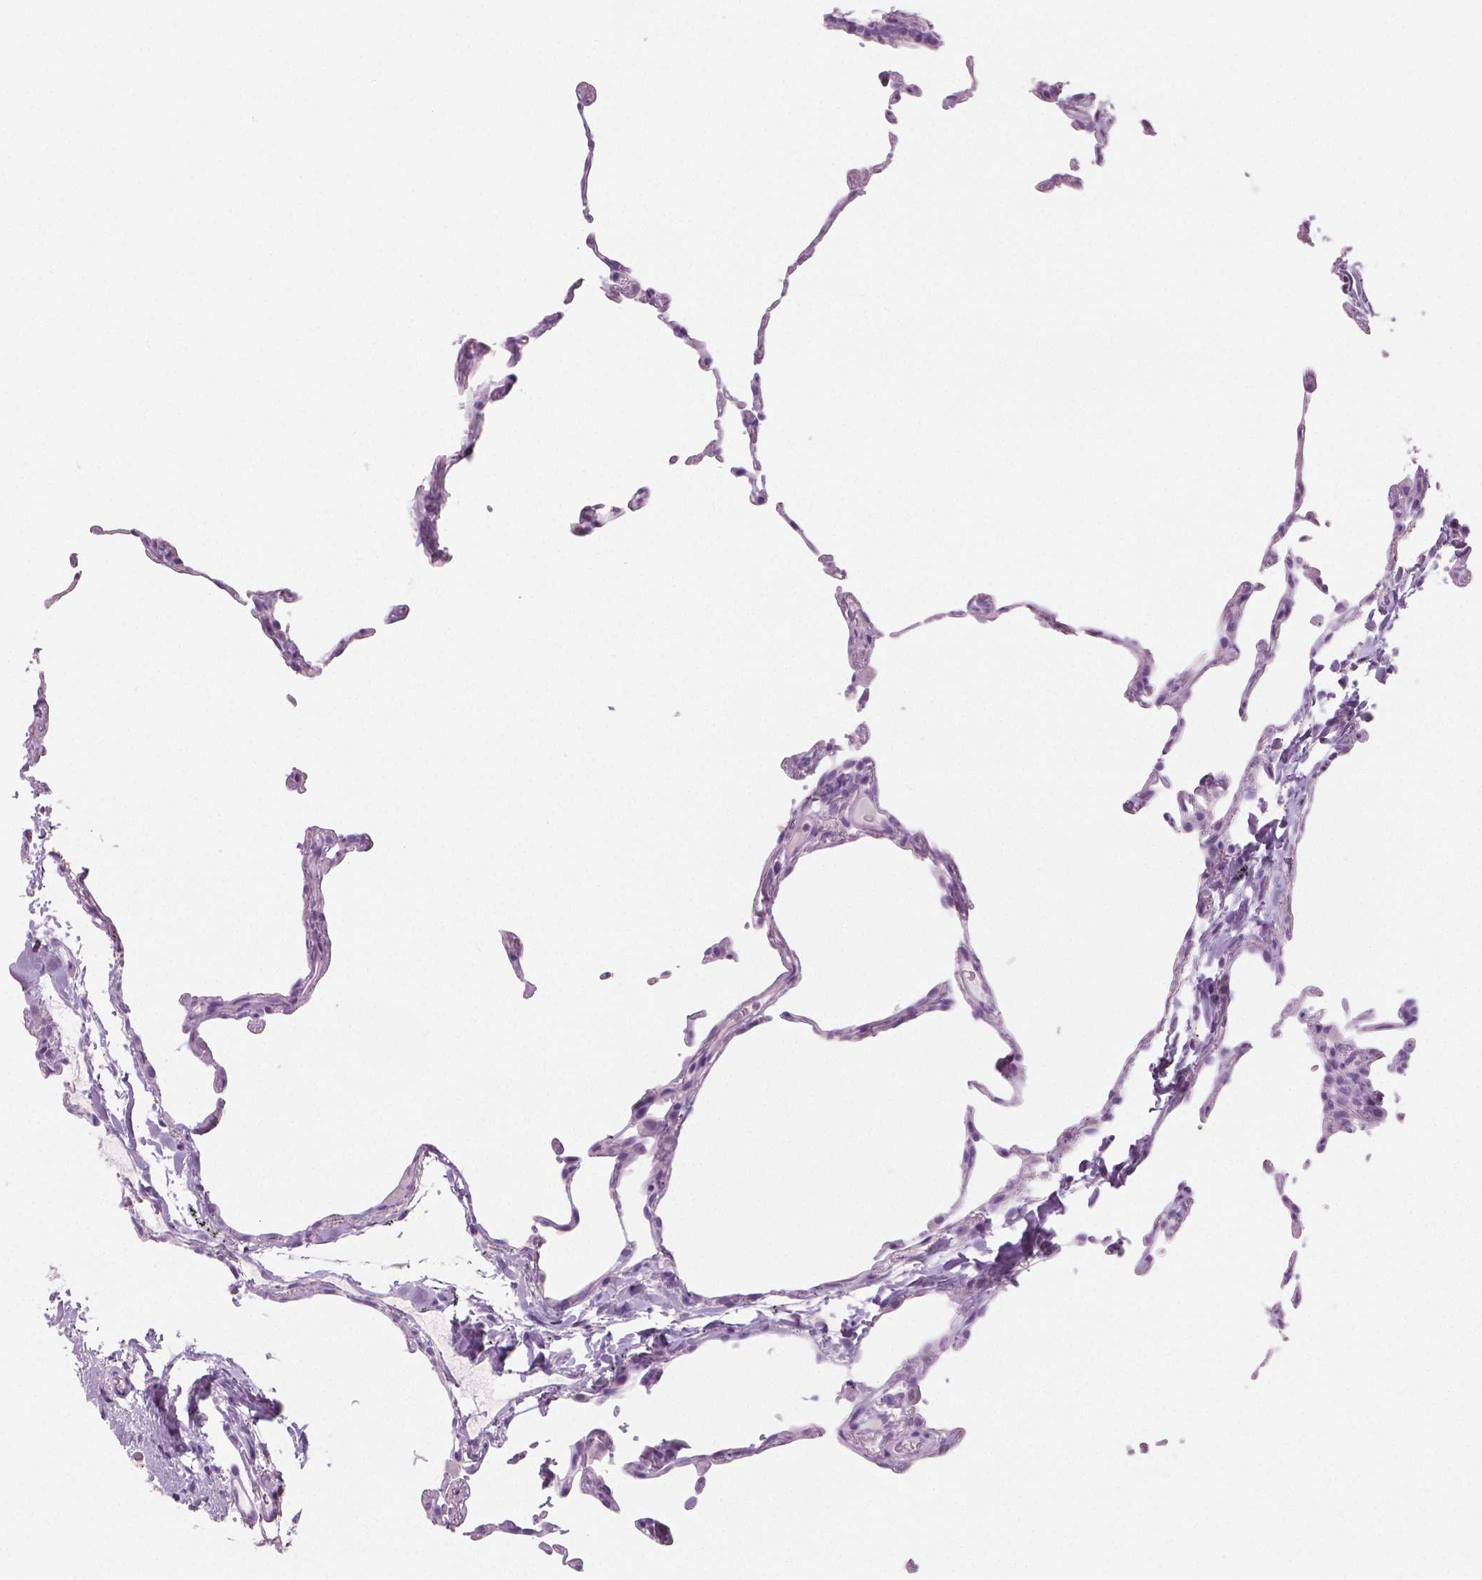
{"staining": {"intensity": "negative", "quantity": "none", "location": "none"}, "tissue": "lung", "cell_type": "Alveolar cells", "image_type": "normal", "snomed": [{"axis": "morphology", "description": "Normal tissue, NOS"}, {"axis": "topography", "description": "Lung"}], "caption": "The photomicrograph exhibits no significant staining in alveolar cells of lung.", "gene": "PLIN4", "patient": {"sex": "female", "age": 57}}